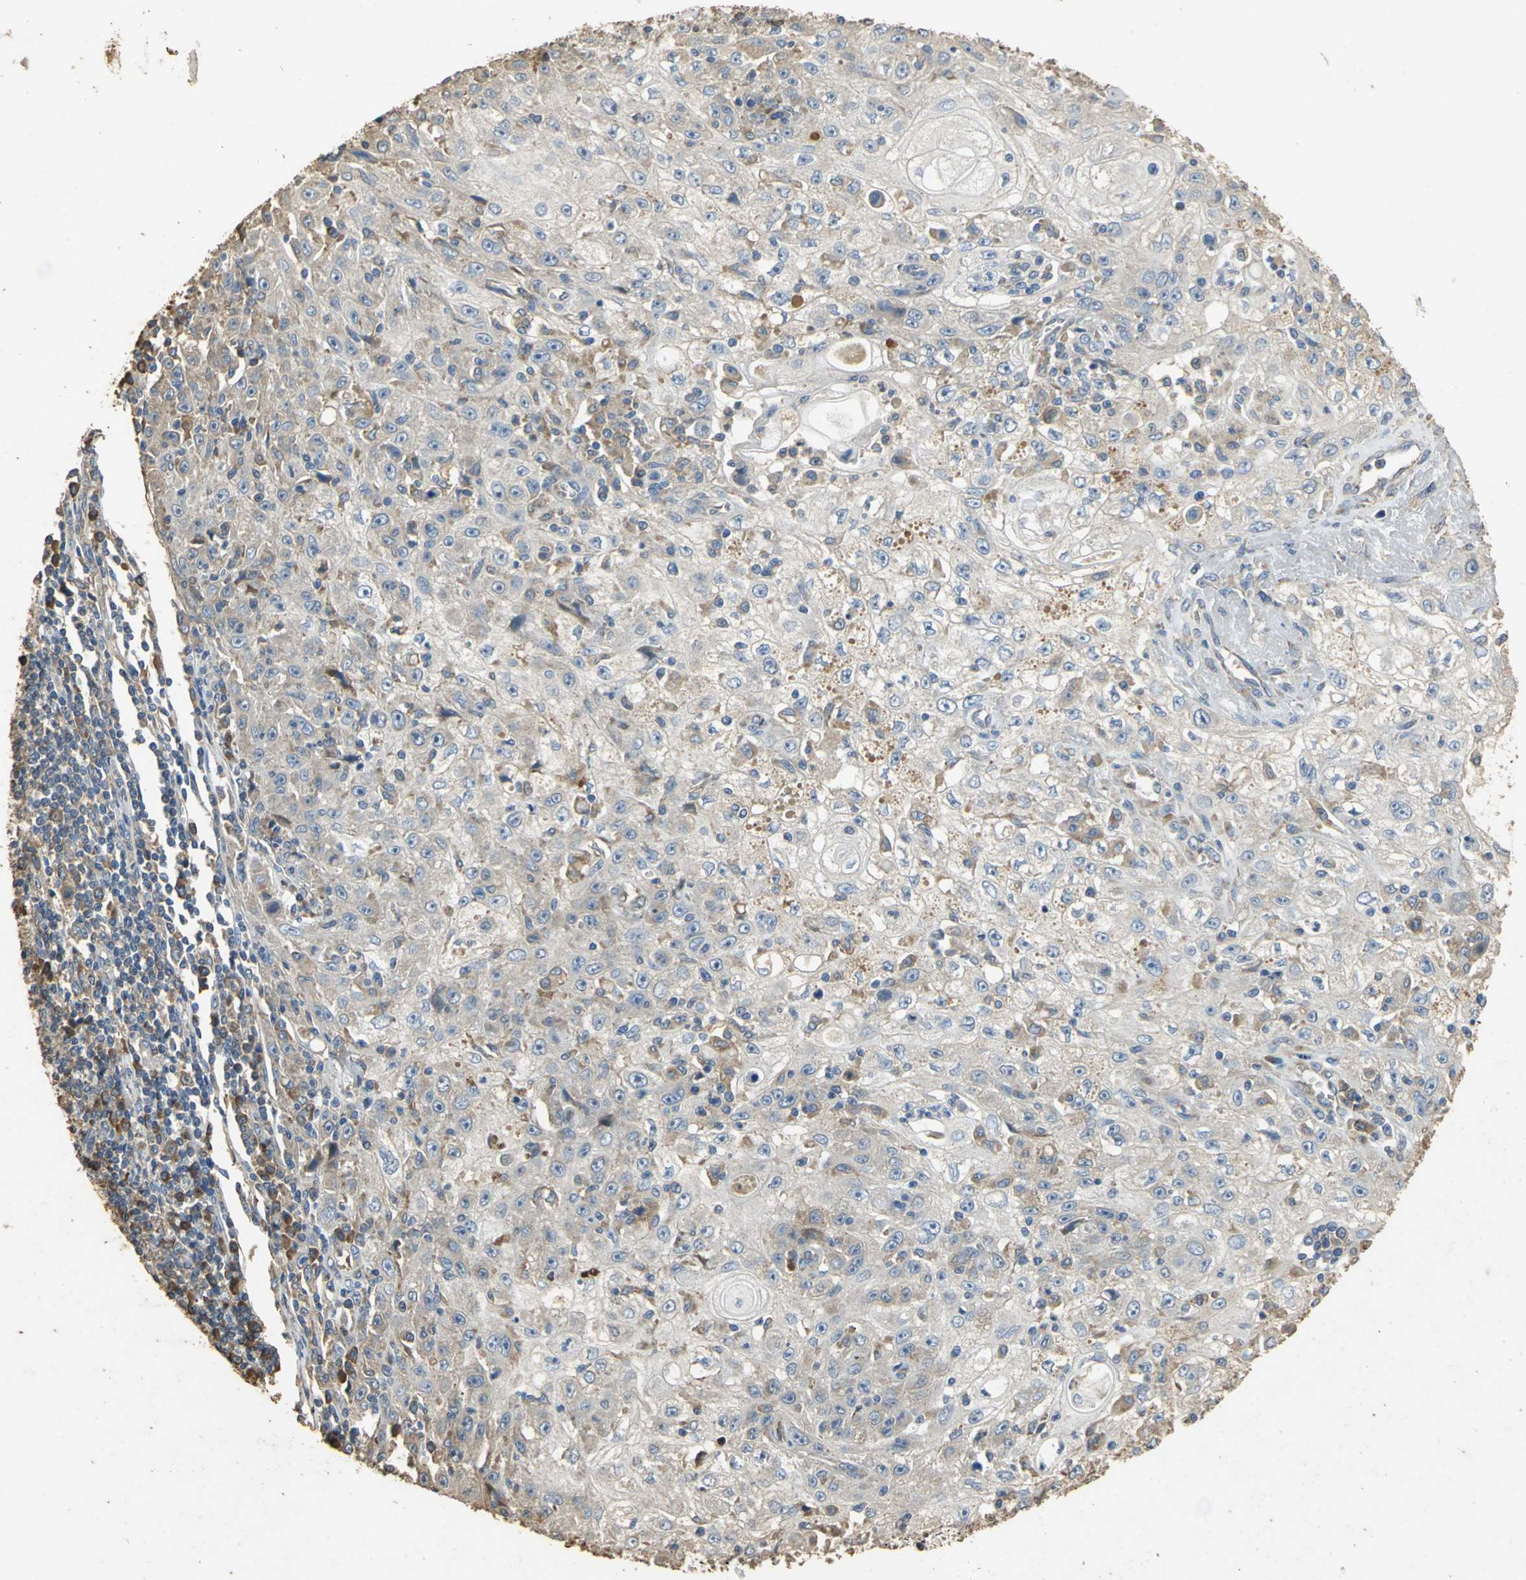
{"staining": {"intensity": "weak", "quantity": "25%-75%", "location": "cytoplasmic/membranous"}, "tissue": "skin cancer", "cell_type": "Tumor cells", "image_type": "cancer", "snomed": [{"axis": "morphology", "description": "Squamous cell carcinoma, NOS"}, {"axis": "topography", "description": "Skin"}], "caption": "DAB (3,3'-diaminobenzidine) immunohistochemical staining of human squamous cell carcinoma (skin) shows weak cytoplasmic/membranous protein positivity in about 25%-75% of tumor cells. (DAB (3,3'-diaminobenzidine) IHC, brown staining for protein, blue staining for nuclei).", "gene": "ACSL4", "patient": {"sex": "male", "age": 75}}